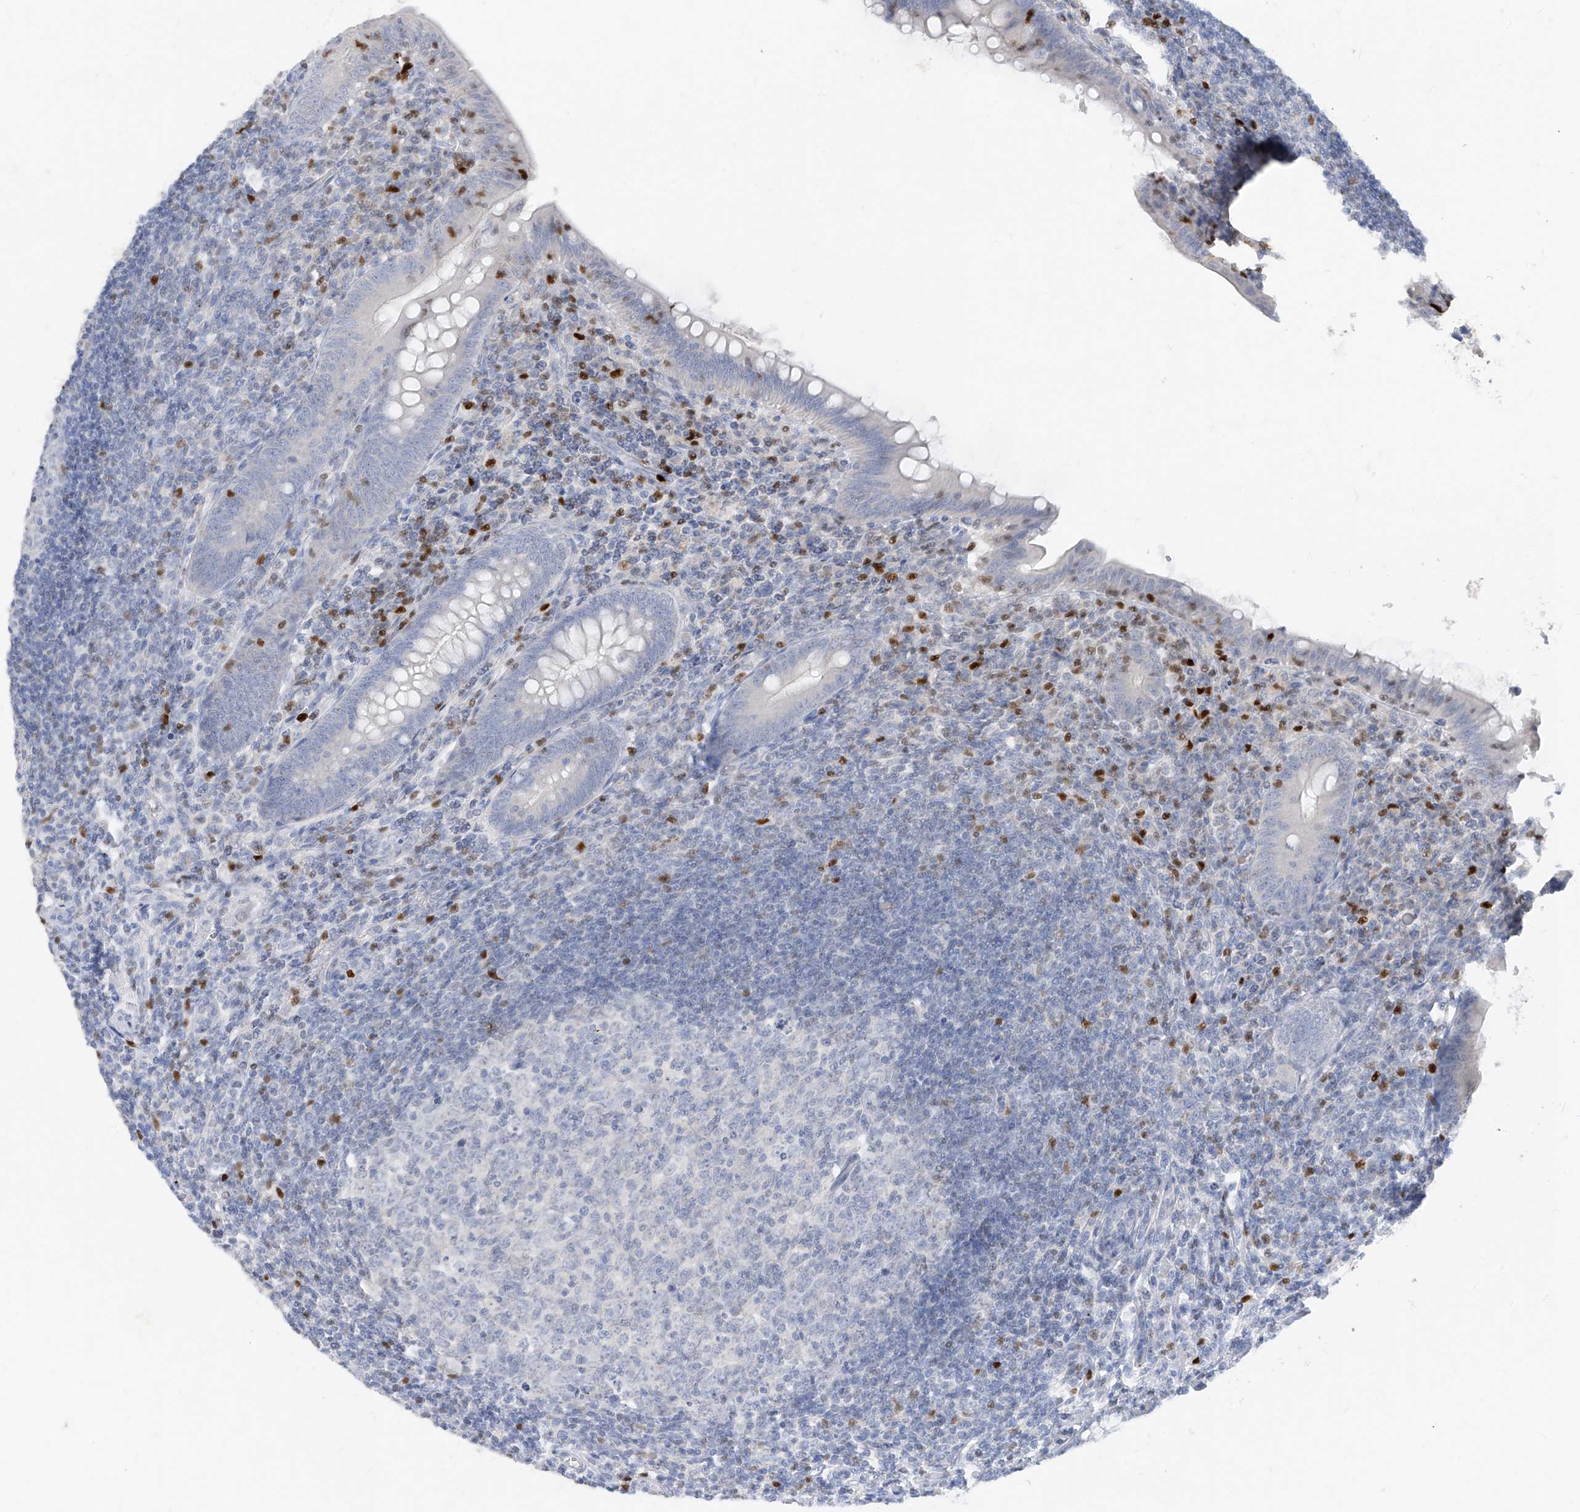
{"staining": {"intensity": "negative", "quantity": "none", "location": "none"}, "tissue": "appendix", "cell_type": "Glandular cells", "image_type": "normal", "snomed": [{"axis": "morphology", "description": "Normal tissue, NOS"}, {"axis": "topography", "description": "Appendix"}], "caption": "Immunohistochemistry of normal appendix reveals no positivity in glandular cells.", "gene": "TBX21", "patient": {"sex": "male", "age": 14}}